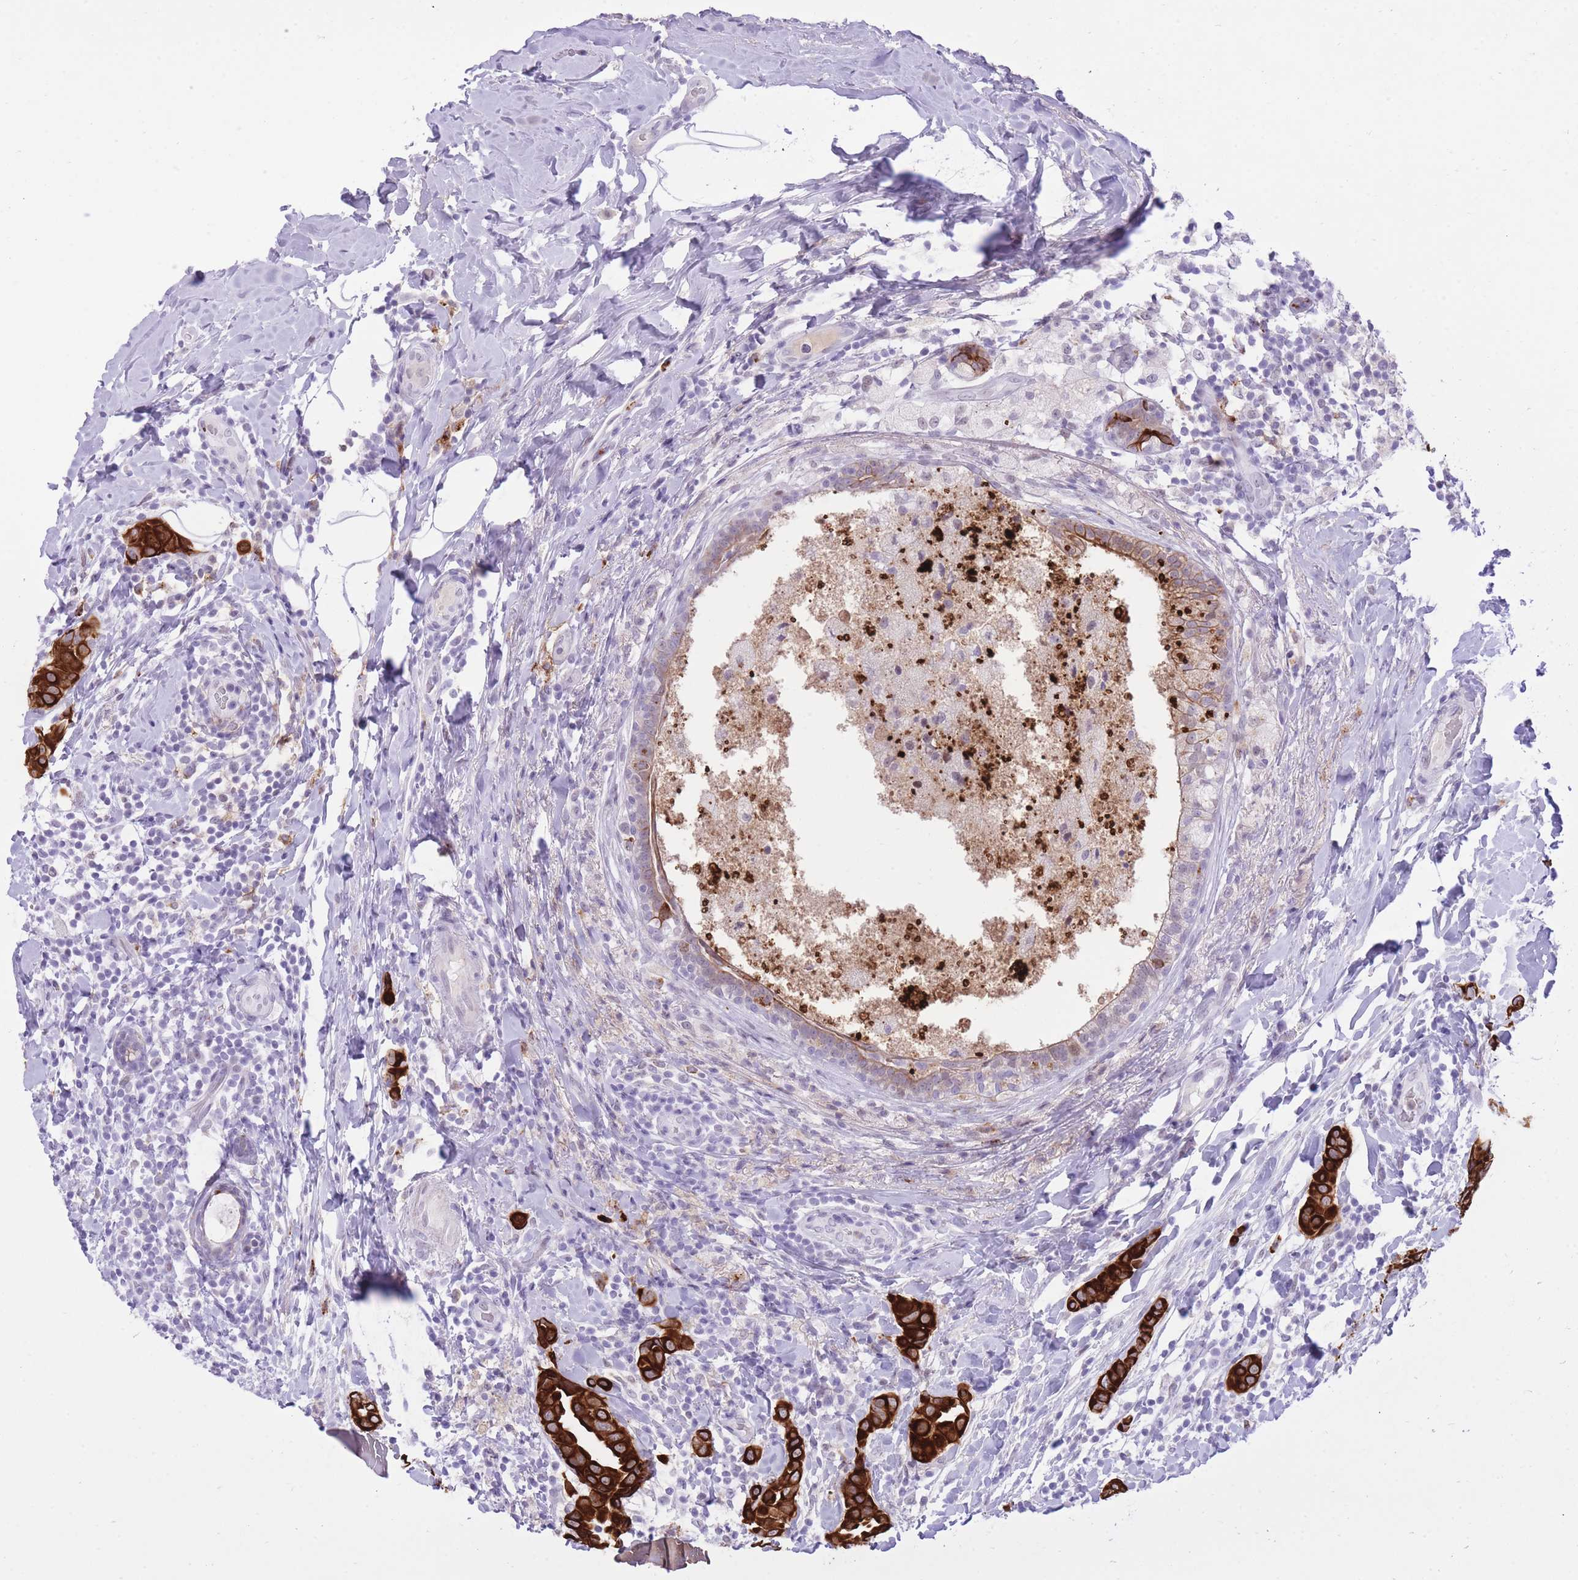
{"staining": {"intensity": "strong", "quantity": ">75%", "location": "cytoplasmic/membranous"}, "tissue": "breast cancer", "cell_type": "Tumor cells", "image_type": "cancer", "snomed": [{"axis": "morphology", "description": "Lobular carcinoma"}, {"axis": "topography", "description": "Breast"}], "caption": "Human breast cancer stained for a protein (brown) demonstrates strong cytoplasmic/membranous positive positivity in approximately >75% of tumor cells.", "gene": "MEIS3", "patient": {"sex": "female", "age": 51}}